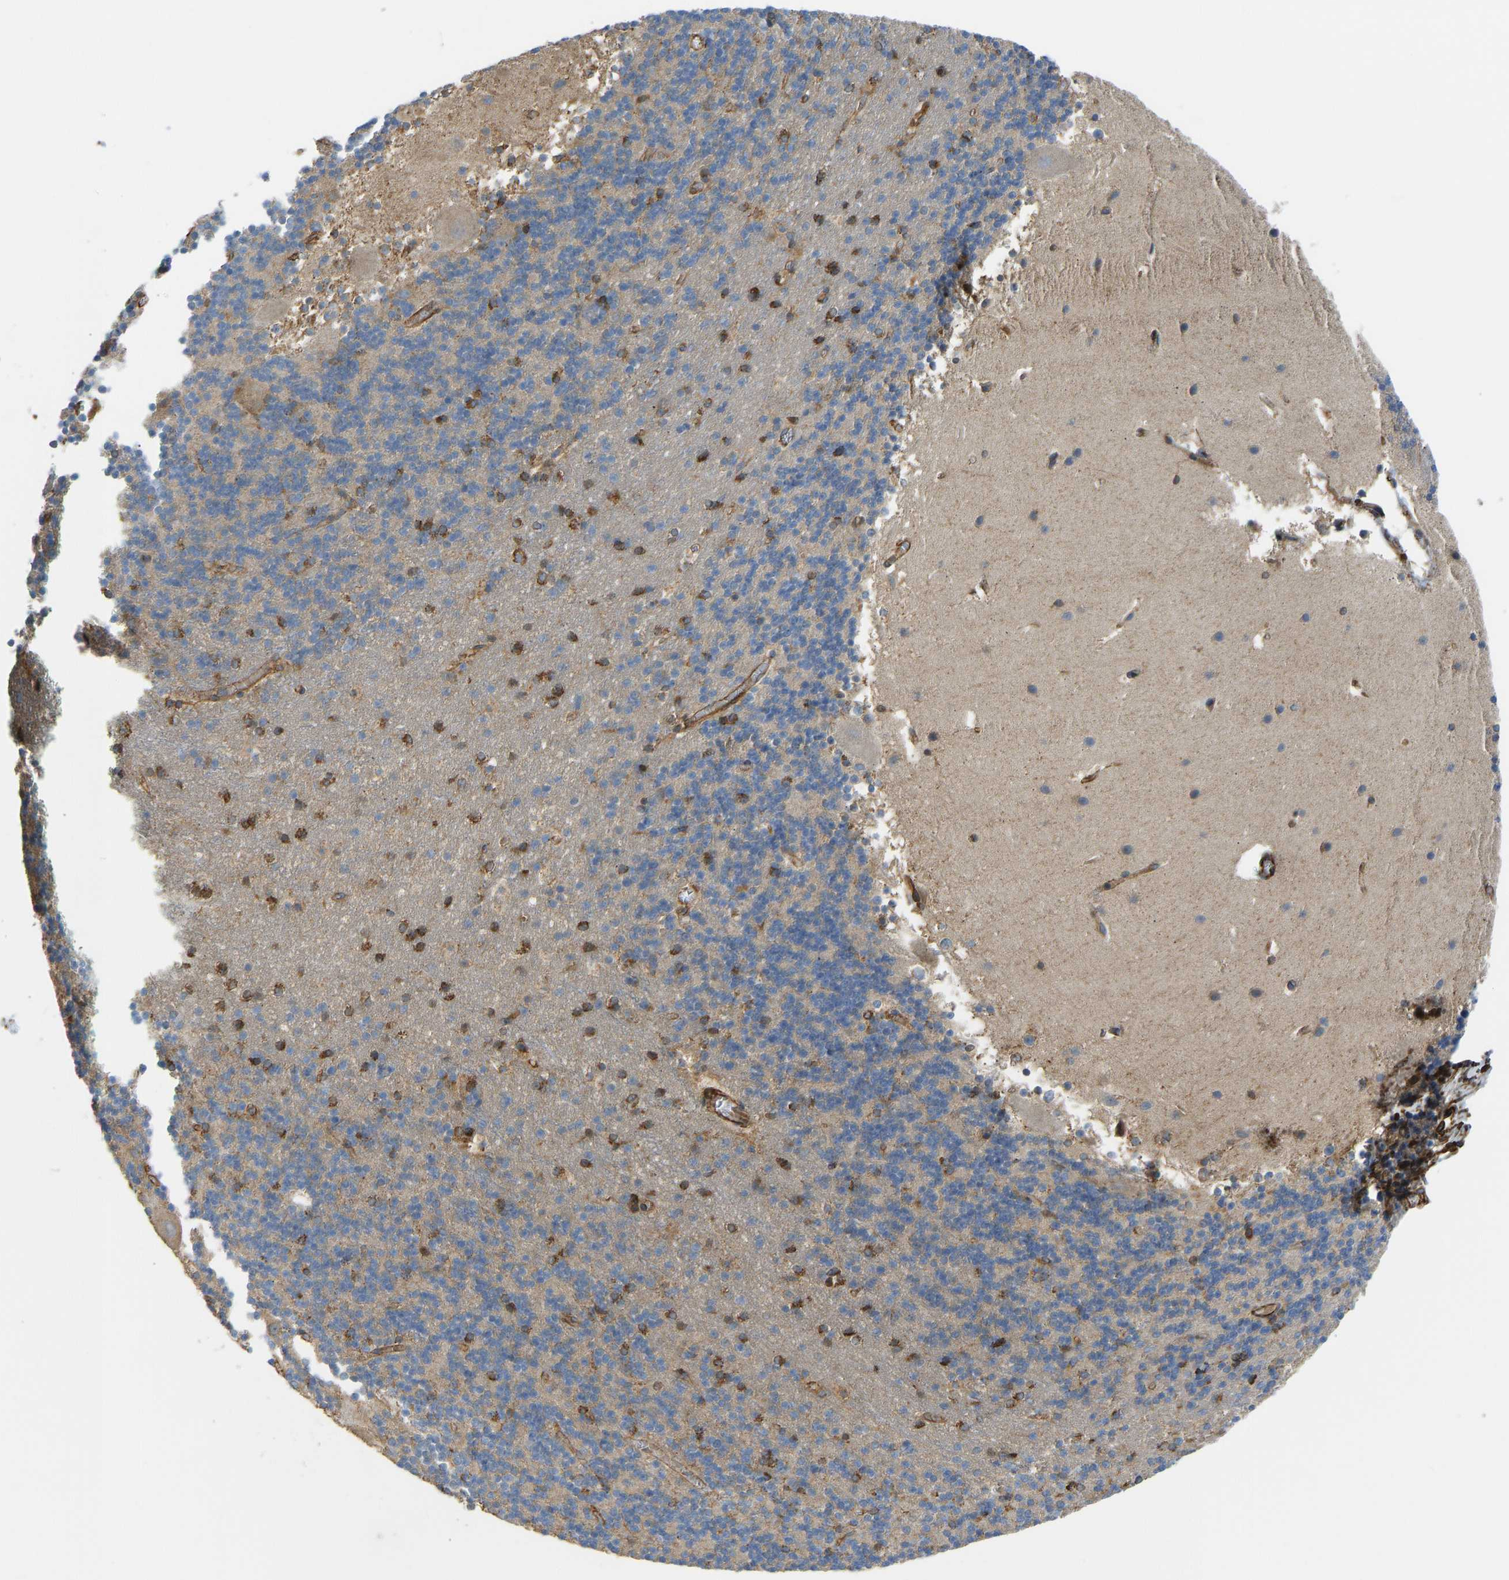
{"staining": {"intensity": "strong", "quantity": "<25%", "location": "cytoplasmic/membranous"}, "tissue": "cerebellum", "cell_type": "Cells in granular layer", "image_type": "normal", "snomed": [{"axis": "morphology", "description": "Normal tissue, NOS"}, {"axis": "topography", "description": "Cerebellum"}], "caption": "This photomicrograph demonstrates IHC staining of benign cerebellum, with medium strong cytoplasmic/membranous expression in about <25% of cells in granular layer.", "gene": "BEX3", "patient": {"sex": "male", "age": 45}}